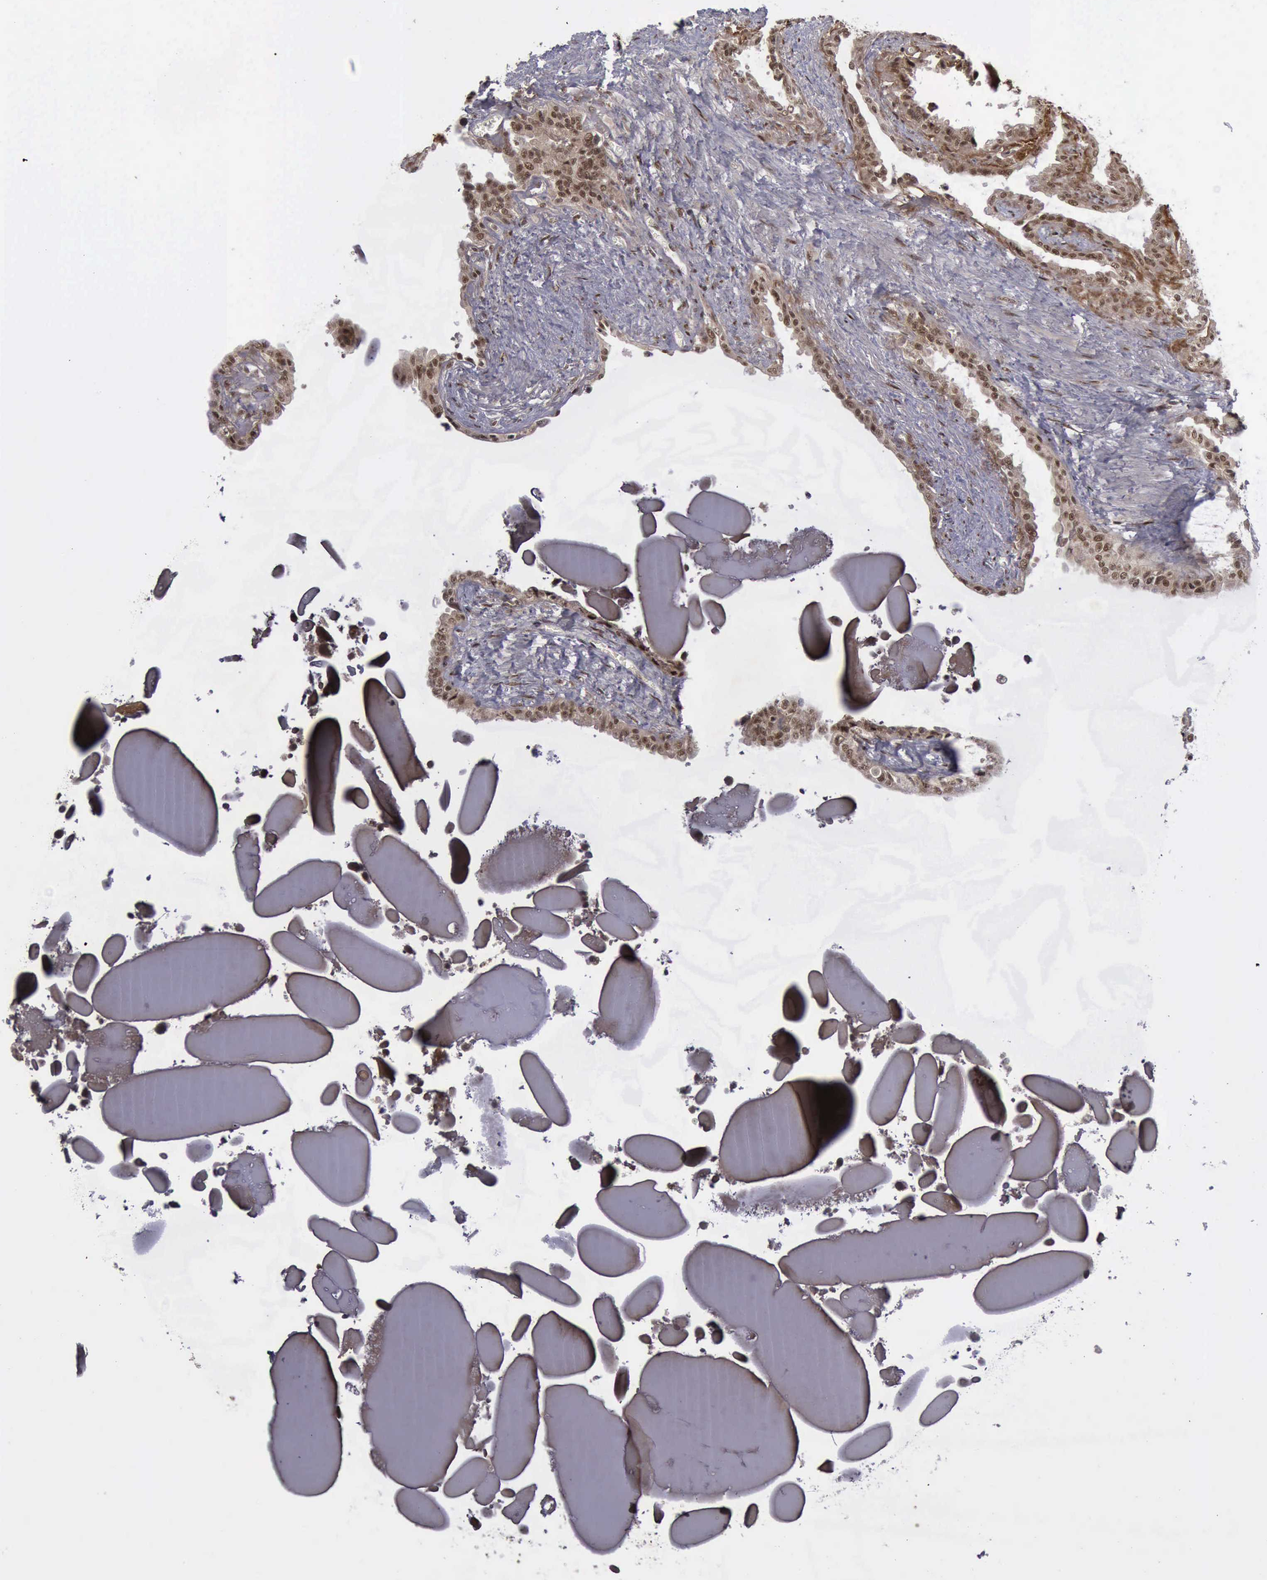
{"staining": {"intensity": "strong", "quantity": ">75%", "location": "cytoplasmic/membranous,nuclear"}, "tissue": "seminal vesicle", "cell_type": "Glandular cells", "image_type": "normal", "snomed": [{"axis": "morphology", "description": "Normal tissue, NOS"}, {"axis": "morphology", "description": "Inflammation, NOS"}, {"axis": "topography", "description": "Urinary bladder"}, {"axis": "topography", "description": "Prostate"}, {"axis": "topography", "description": "Seminal veicle"}], "caption": "Immunohistochemistry micrograph of unremarkable human seminal vesicle stained for a protein (brown), which displays high levels of strong cytoplasmic/membranous,nuclear staining in about >75% of glandular cells.", "gene": "ATM", "patient": {"sex": "male", "age": 82}}